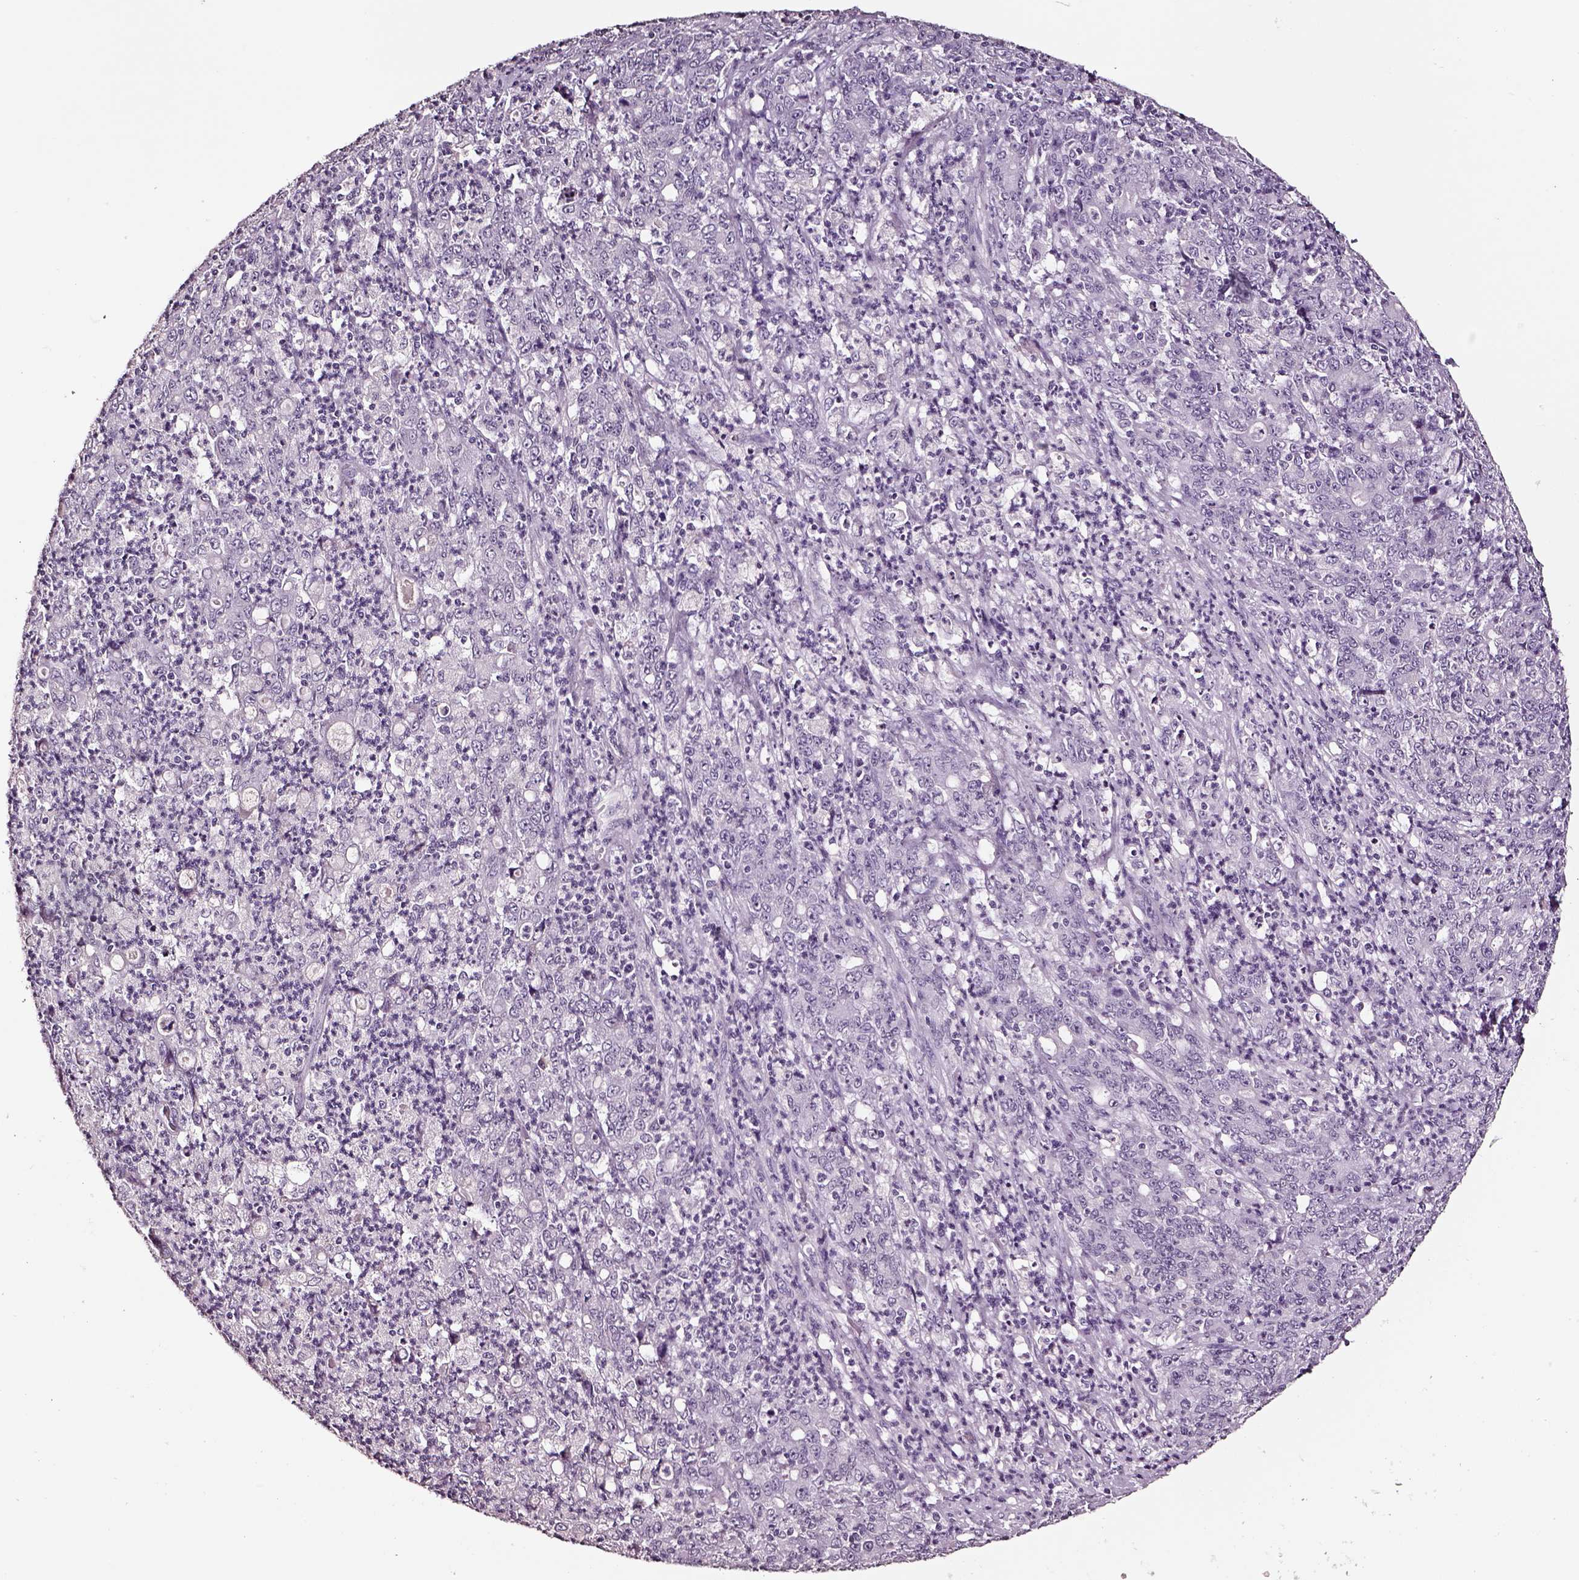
{"staining": {"intensity": "negative", "quantity": "none", "location": "none"}, "tissue": "stomach cancer", "cell_type": "Tumor cells", "image_type": "cancer", "snomed": [{"axis": "morphology", "description": "Adenocarcinoma, NOS"}, {"axis": "topography", "description": "Stomach, lower"}], "caption": "Stomach adenocarcinoma was stained to show a protein in brown. There is no significant expression in tumor cells. The staining was performed using DAB (3,3'-diaminobenzidine) to visualize the protein expression in brown, while the nuclei were stained in blue with hematoxylin (Magnification: 20x).", "gene": "SMIM17", "patient": {"sex": "female", "age": 71}}